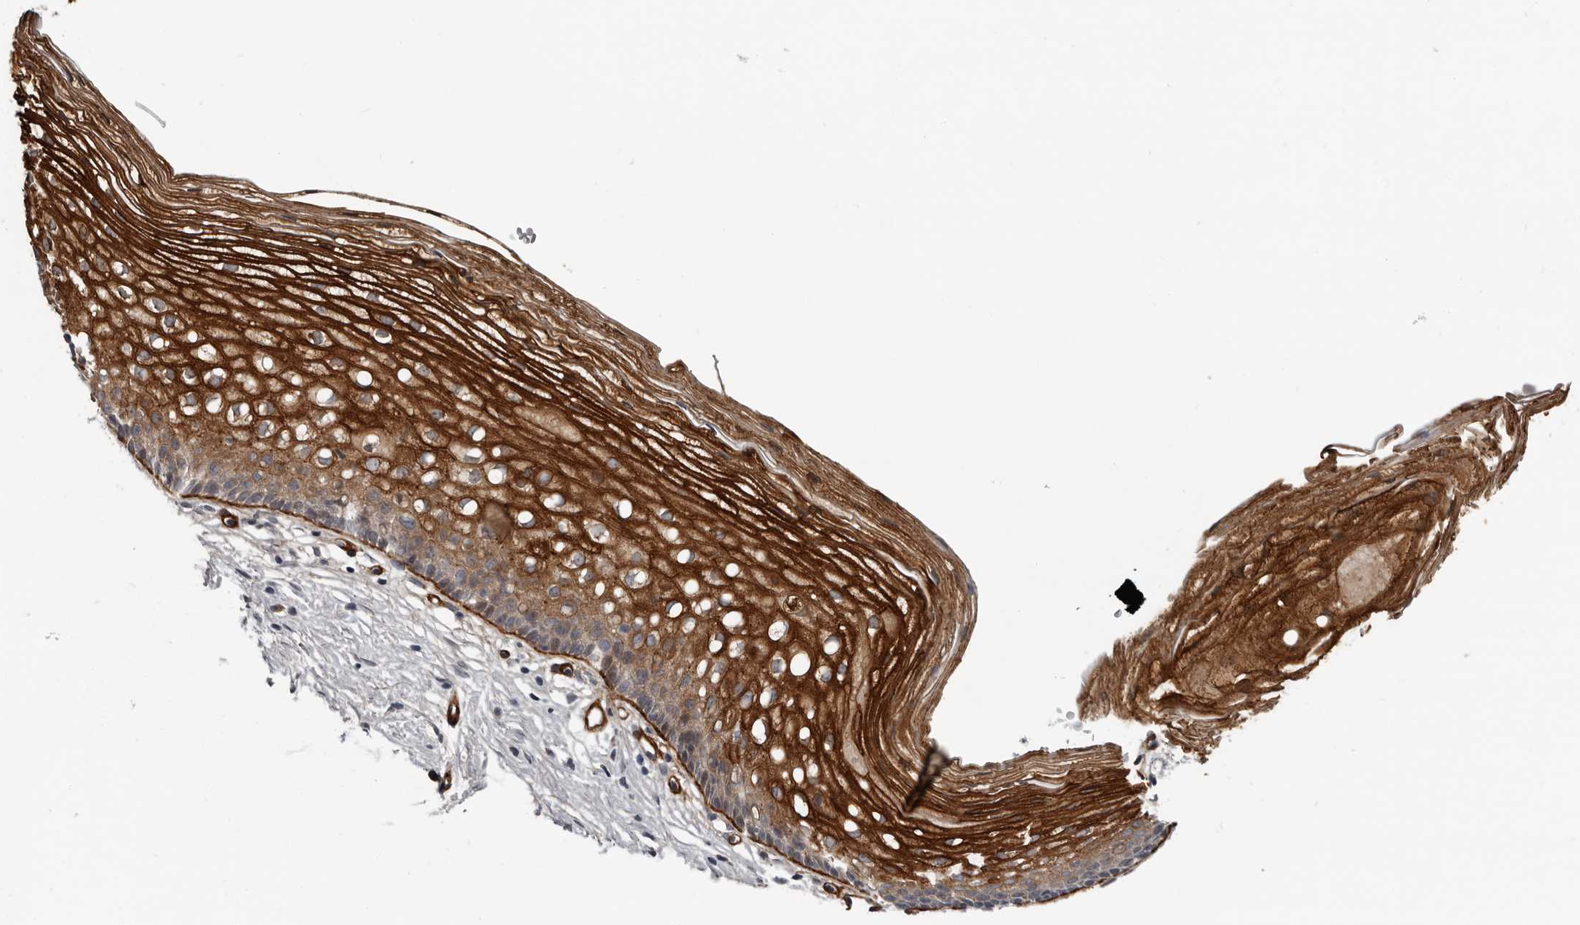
{"staining": {"intensity": "weak", "quantity": "<25%", "location": "cytoplasmic/membranous"}, "tissue": "cervix", "cell_type": "Glandular cells", "image_type": "normal", "snomed": [{"axis": "morphology", "description": "Normal tissue, NOS"}, {"axis": "topography", "description": "Cervix"}], "caption": "DAB immunohistochemical staining of normal cervix demonstrates no significant staining in glandular cells. (DAB (3,3'-diaminobenzidine) immunohistochemistry (IHC) with hematoxylin counter stain).", "gene": "C1orf216", "patient": {"sex": "female", "age": 27}}